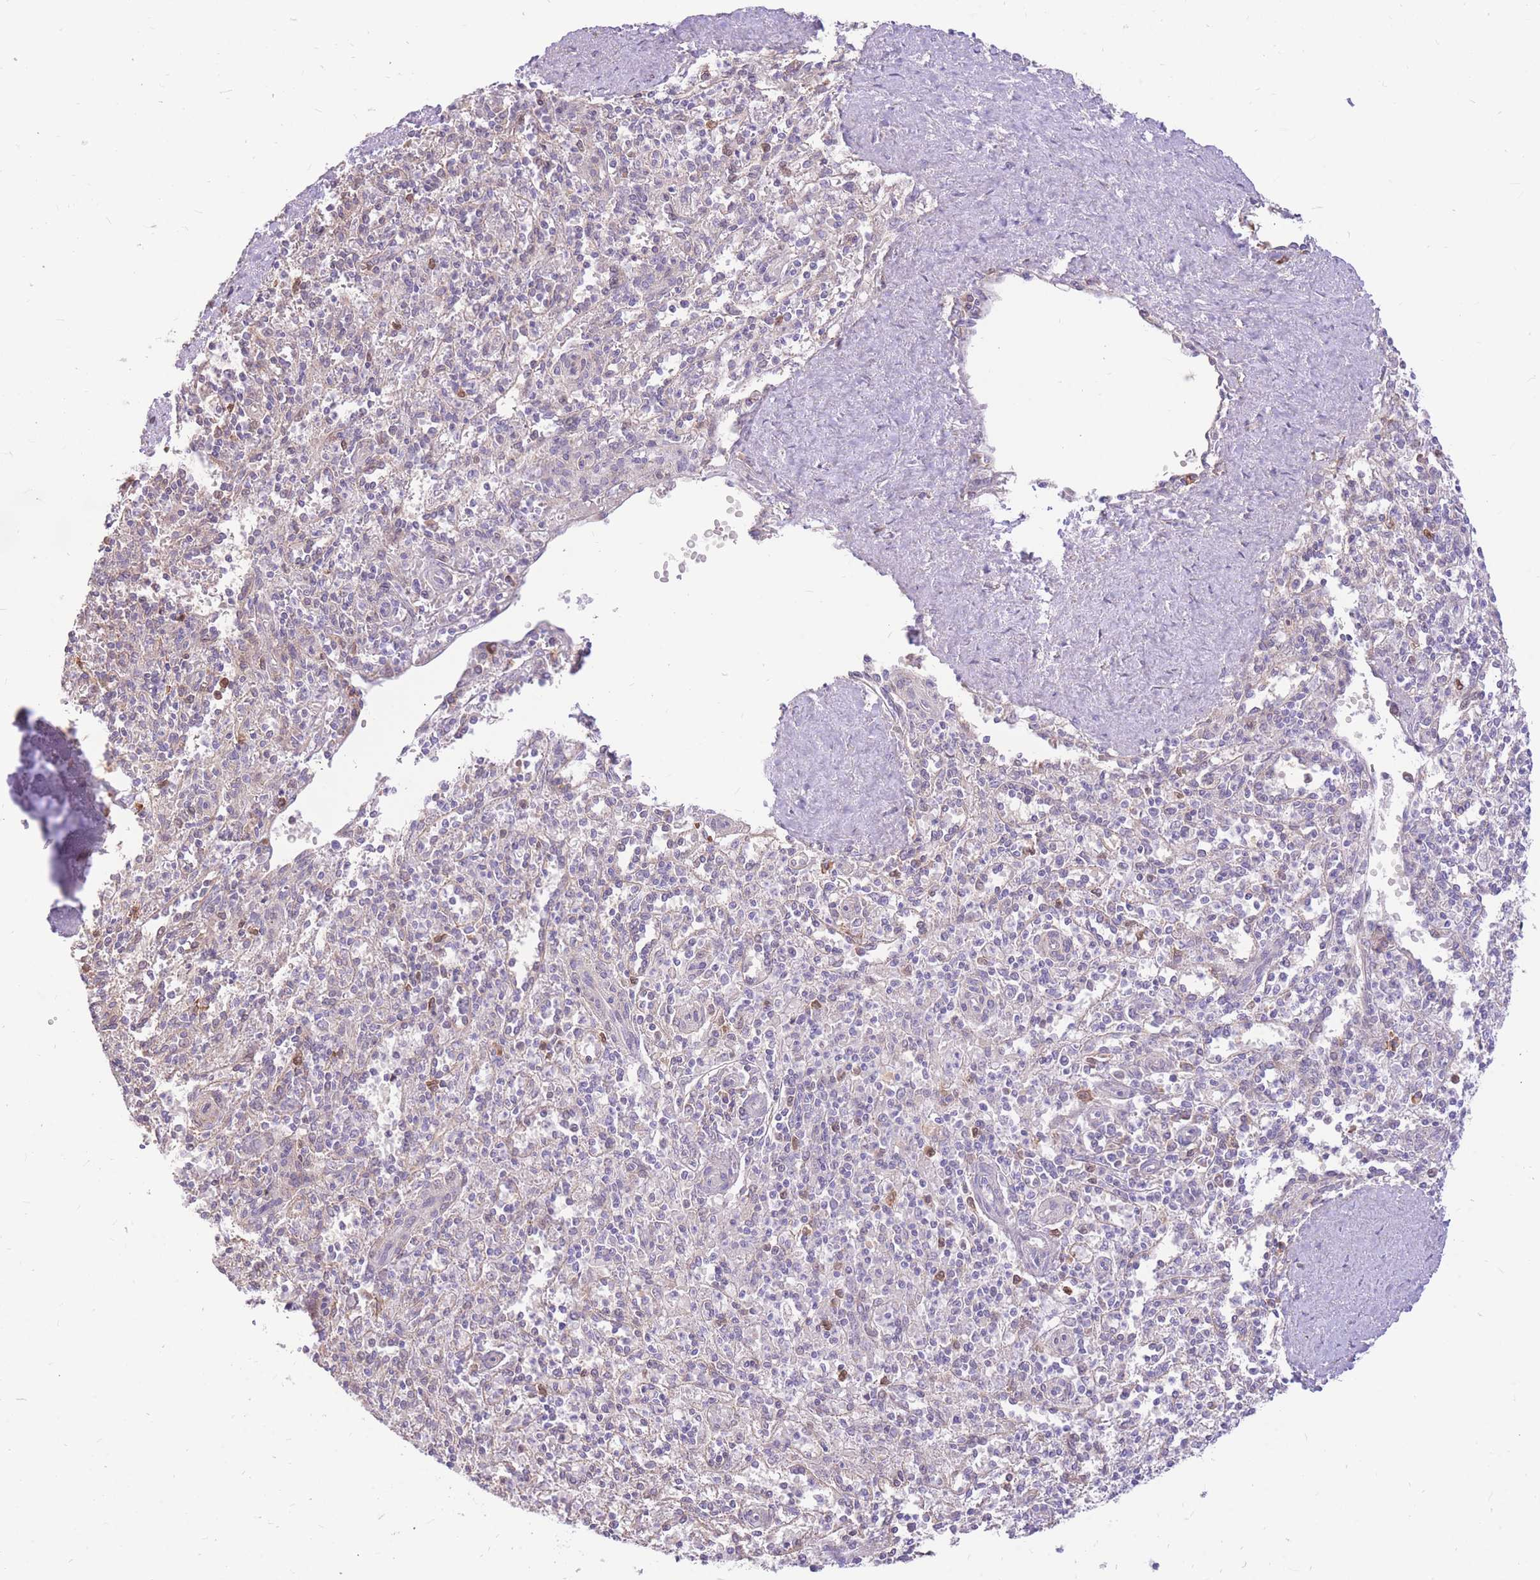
{"staining": {"intensity": "moderate", "quantity": "<25%", "location": "cytoplasmic/membranous,nuclear"}, "tissue": "spleen", "cell_type": "Cells in red pulp", "image_type": "normal", "snomed": [{"axis": "morphology", "description": "Normal tissue, NOS"}, {"axis": "topography", "description": "Spleen"}], "caption": "The histopathology image demonstrates staining of normal spleen, revealing moderate cytoplasmic/membranous,nuclear protein staining (brown color) within cells in red pulp. (brown staining indicates protein expression, while blue staining denotes nuclei).", "gene": "TOPAZ1", "patient": {"sex": "female", "age": 70}}